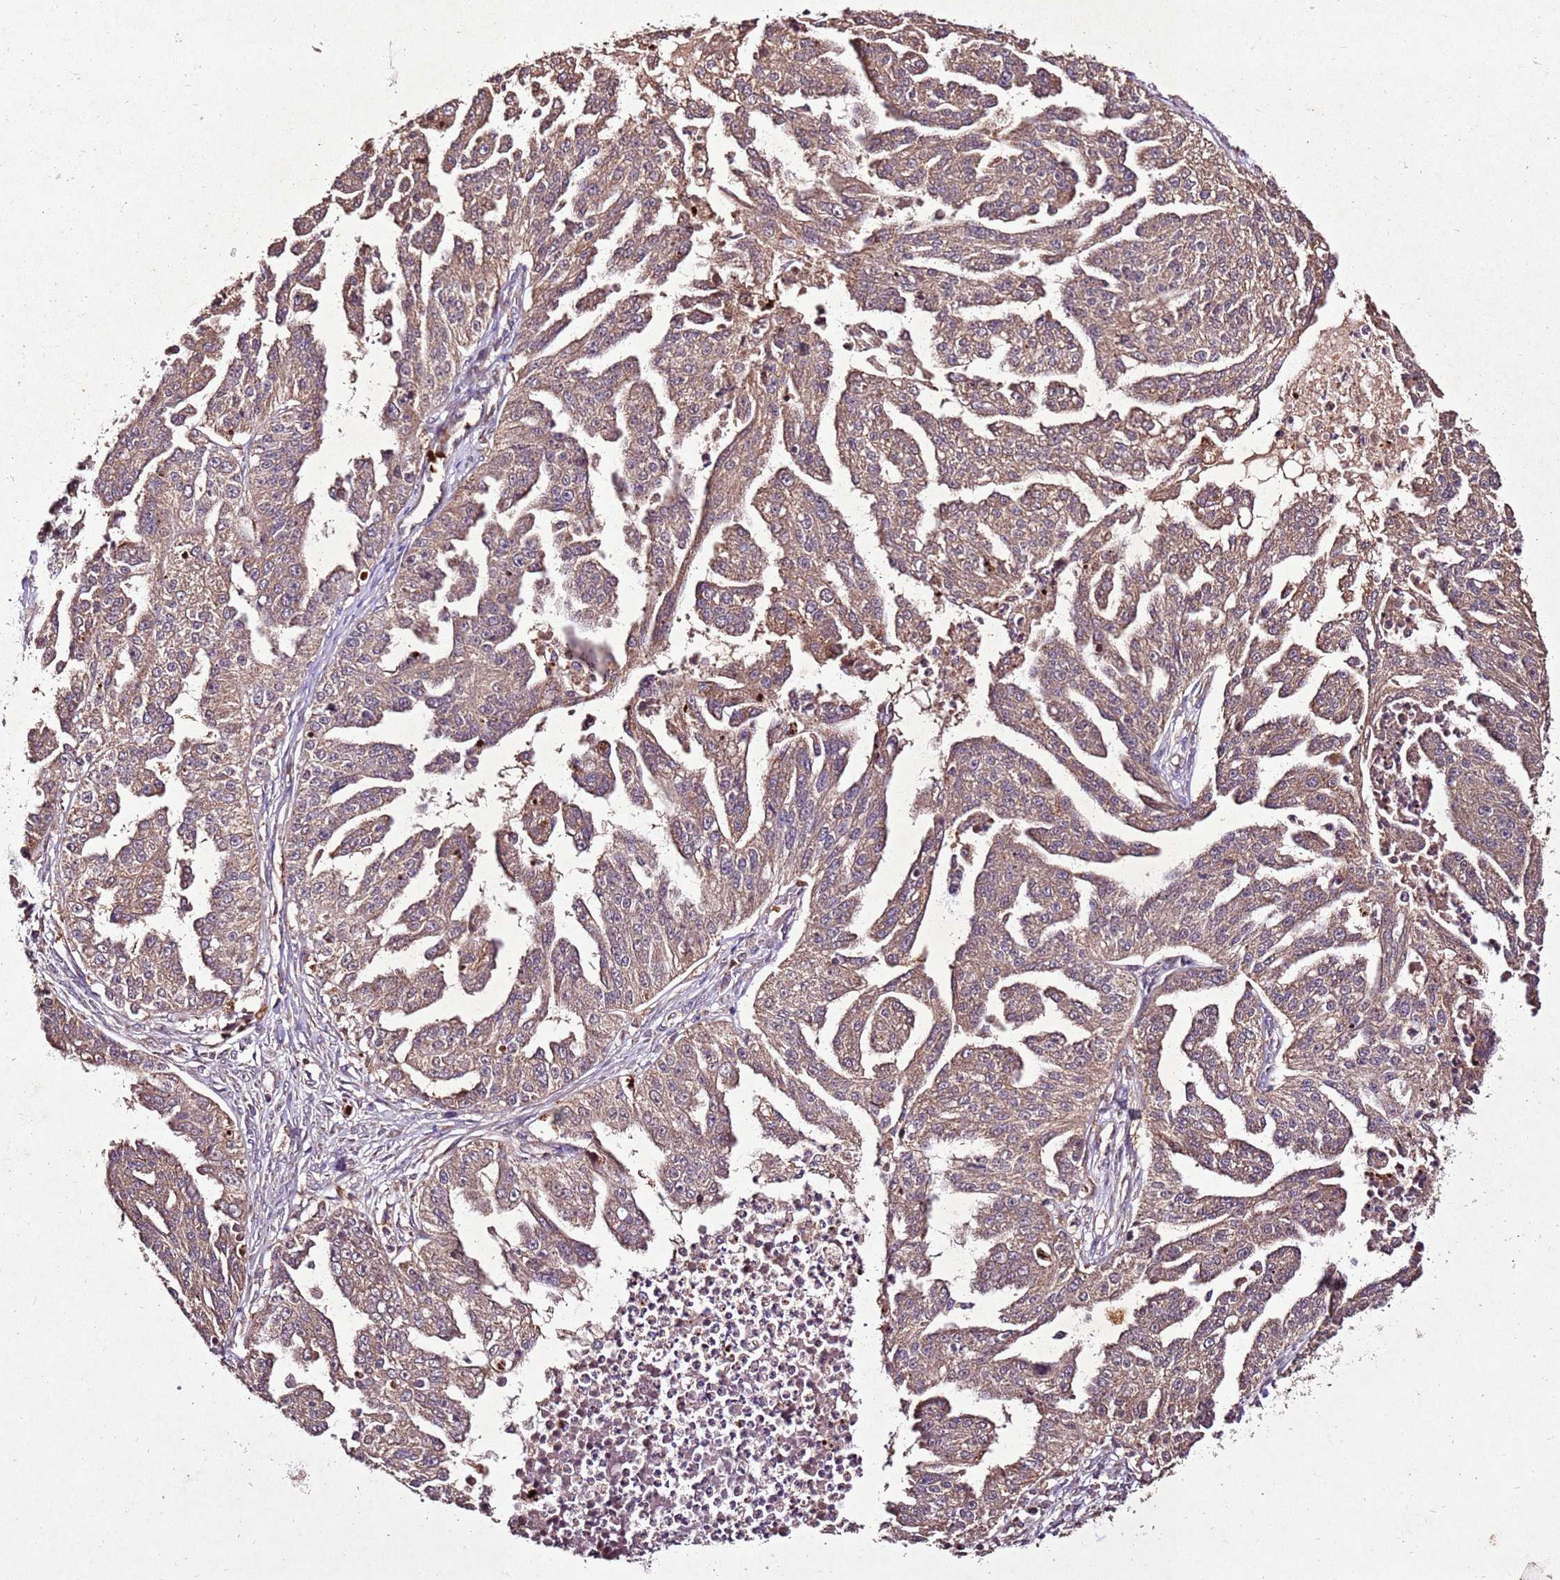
{"staining": {"intensity": "moderate", "quantity": ">75%", "location": "cytoplasmic/membranous"}, "tissue": "ovarian cancer", "cell_type": "Tumor cells", "image_type": "cancer", "snomed": [{"axis": "morphology", "description": "Cystadenocarcinoma, serous, NOS"}, {"axis": "topography", "description": "Ovary"}], "caption": "The histopathology image displays staining of ovarian cancer (serous cystadenocarcinoma), revealing moderate cytoplasmic/membranous protein staining (brown color) within tumor cells.", "gene": "PTMA", "patient": {"sex": "female", "age": 58}}